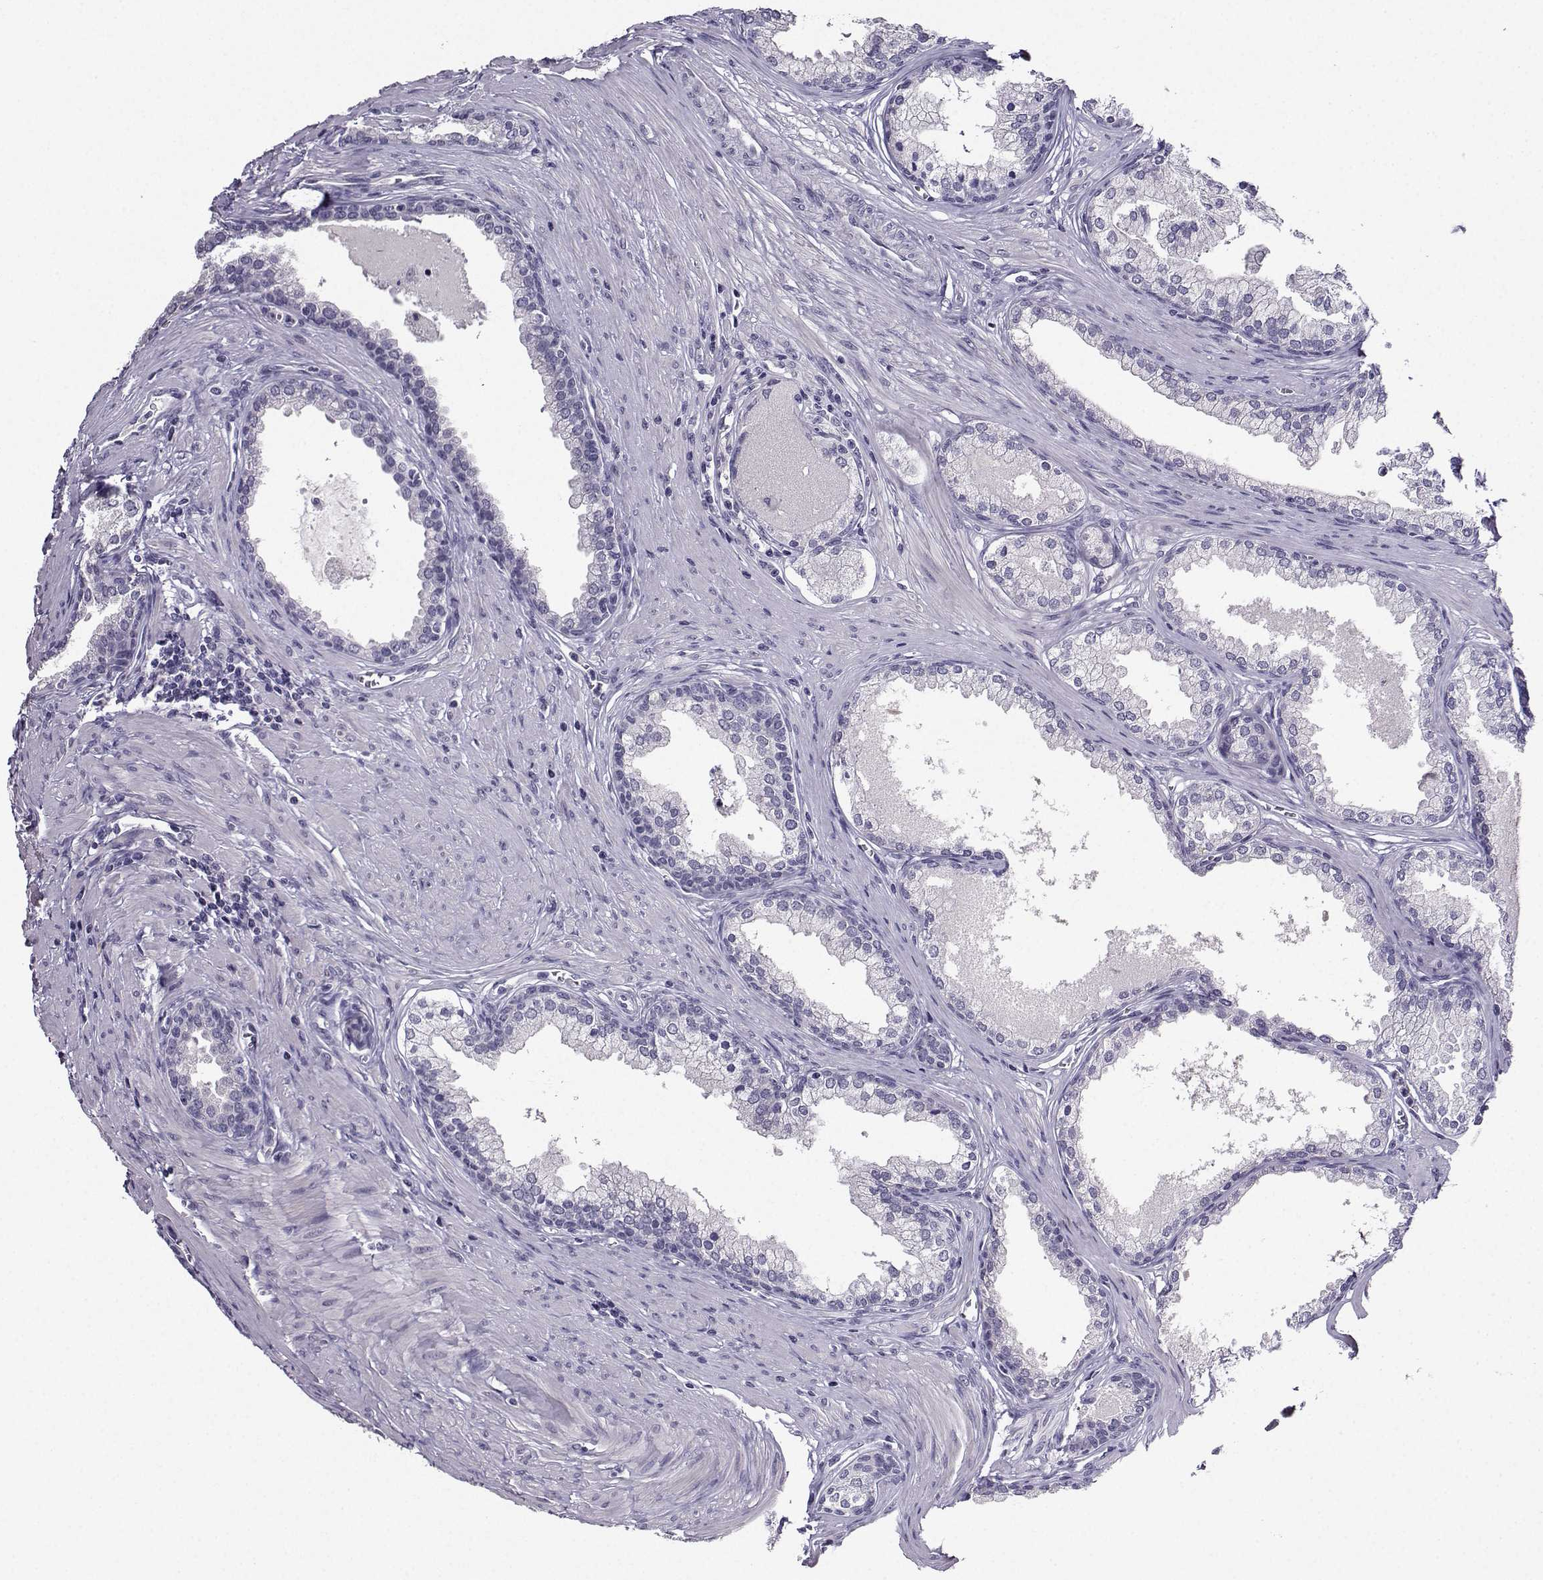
{"staining": {"intensity": "negative", "quantity": "none", "location": "none"}, "tissue": "prostate cancer", "cell_type": "Tumor cells", "image_type": "cancer", "snomed": [{"axis": "morphology", "description": "Adenocarcinoma, NOS"}, {"axis": "topography", "description": "Prostate"}], "caption": "Human adenocarcinoma (prostate) stained for a protein using immunohistochemistry displays no staining in tumor cells.", "gene": "CRYBB1", "patient": {"sex": "male", "age": 66}}